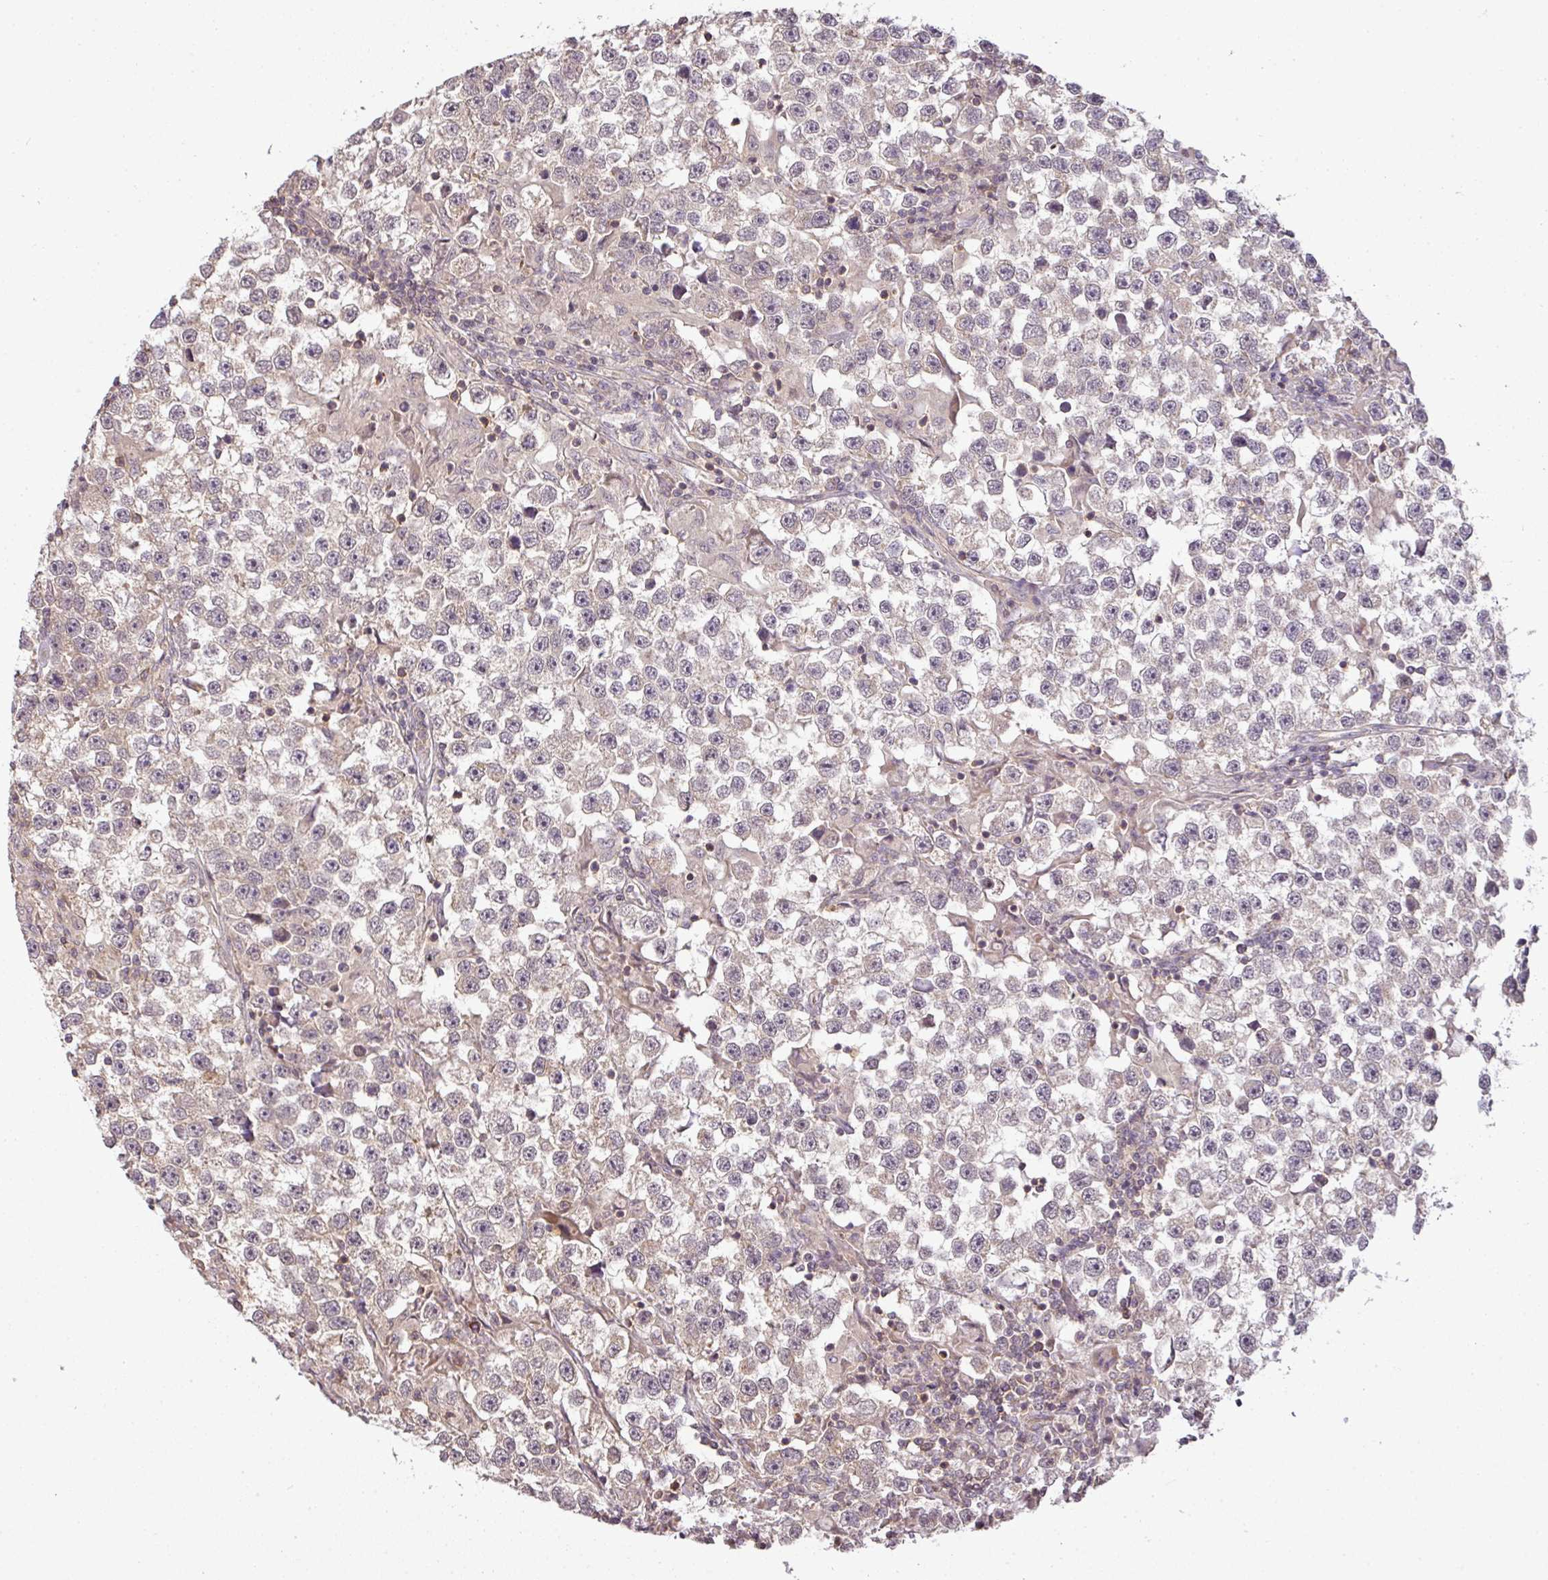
{"staining": {"intensity": "weak", "quantity": "25%-75%", "location": "cytoplasmic/membranous"}, "tissue": "testis cancer", "cell_type": "Tumor cells", "image_type": "cancer", "snomed": [{"axis": "morphology", "description": "Seminoma, NOS"}, {"axis": "topography", "description": "Testis"}], "caption": "The histopathology image displays staining of seminoma (testis), revealing weak cytoplasmic/membranous protein positivity (brown color) within tumor cells. (DAB (3,3'-diaminobenzidine) = brown stain, brightfield microscopy at high magnification).", "gene": "TCL1B", "patient": {"sex": "male", "age": 46}}